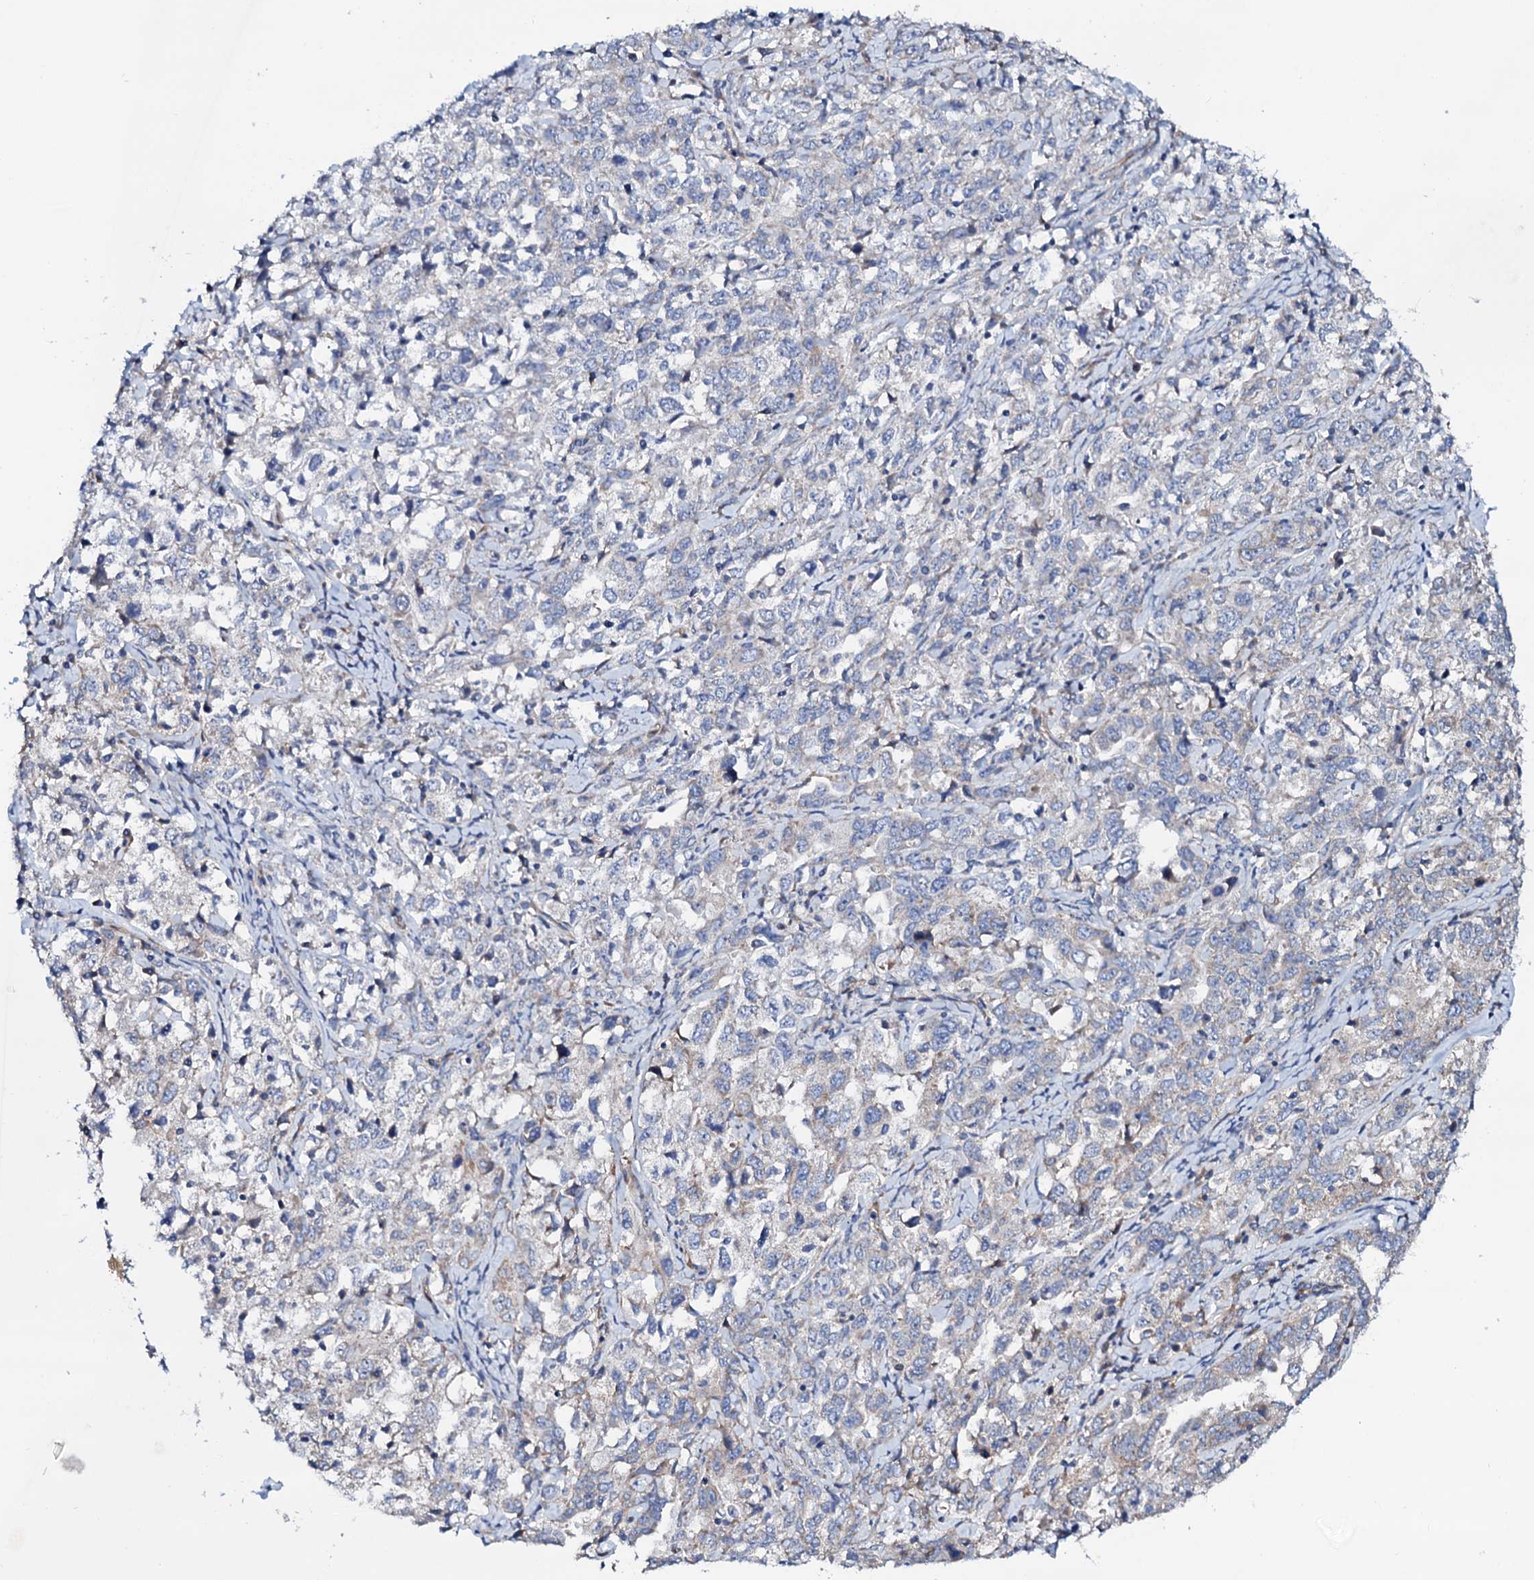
{"staining": {"intensity": "negative", "quantity": "none", "location": "none"}, "tissue": "ovarian cancer", "cell_type": "Tumor cells", "image_type": "cancer", "snomed": [{"axis": "morphology", "description": "Carcinoma, endometroid"}, {"axis": "topography", "description": "Ovary"}], "caption": "IHC of human ovarian cancer demonstrates no positivity in tumor cells.", "gene": "STARD13", "patient": {"sex": "female", "age": 62}}